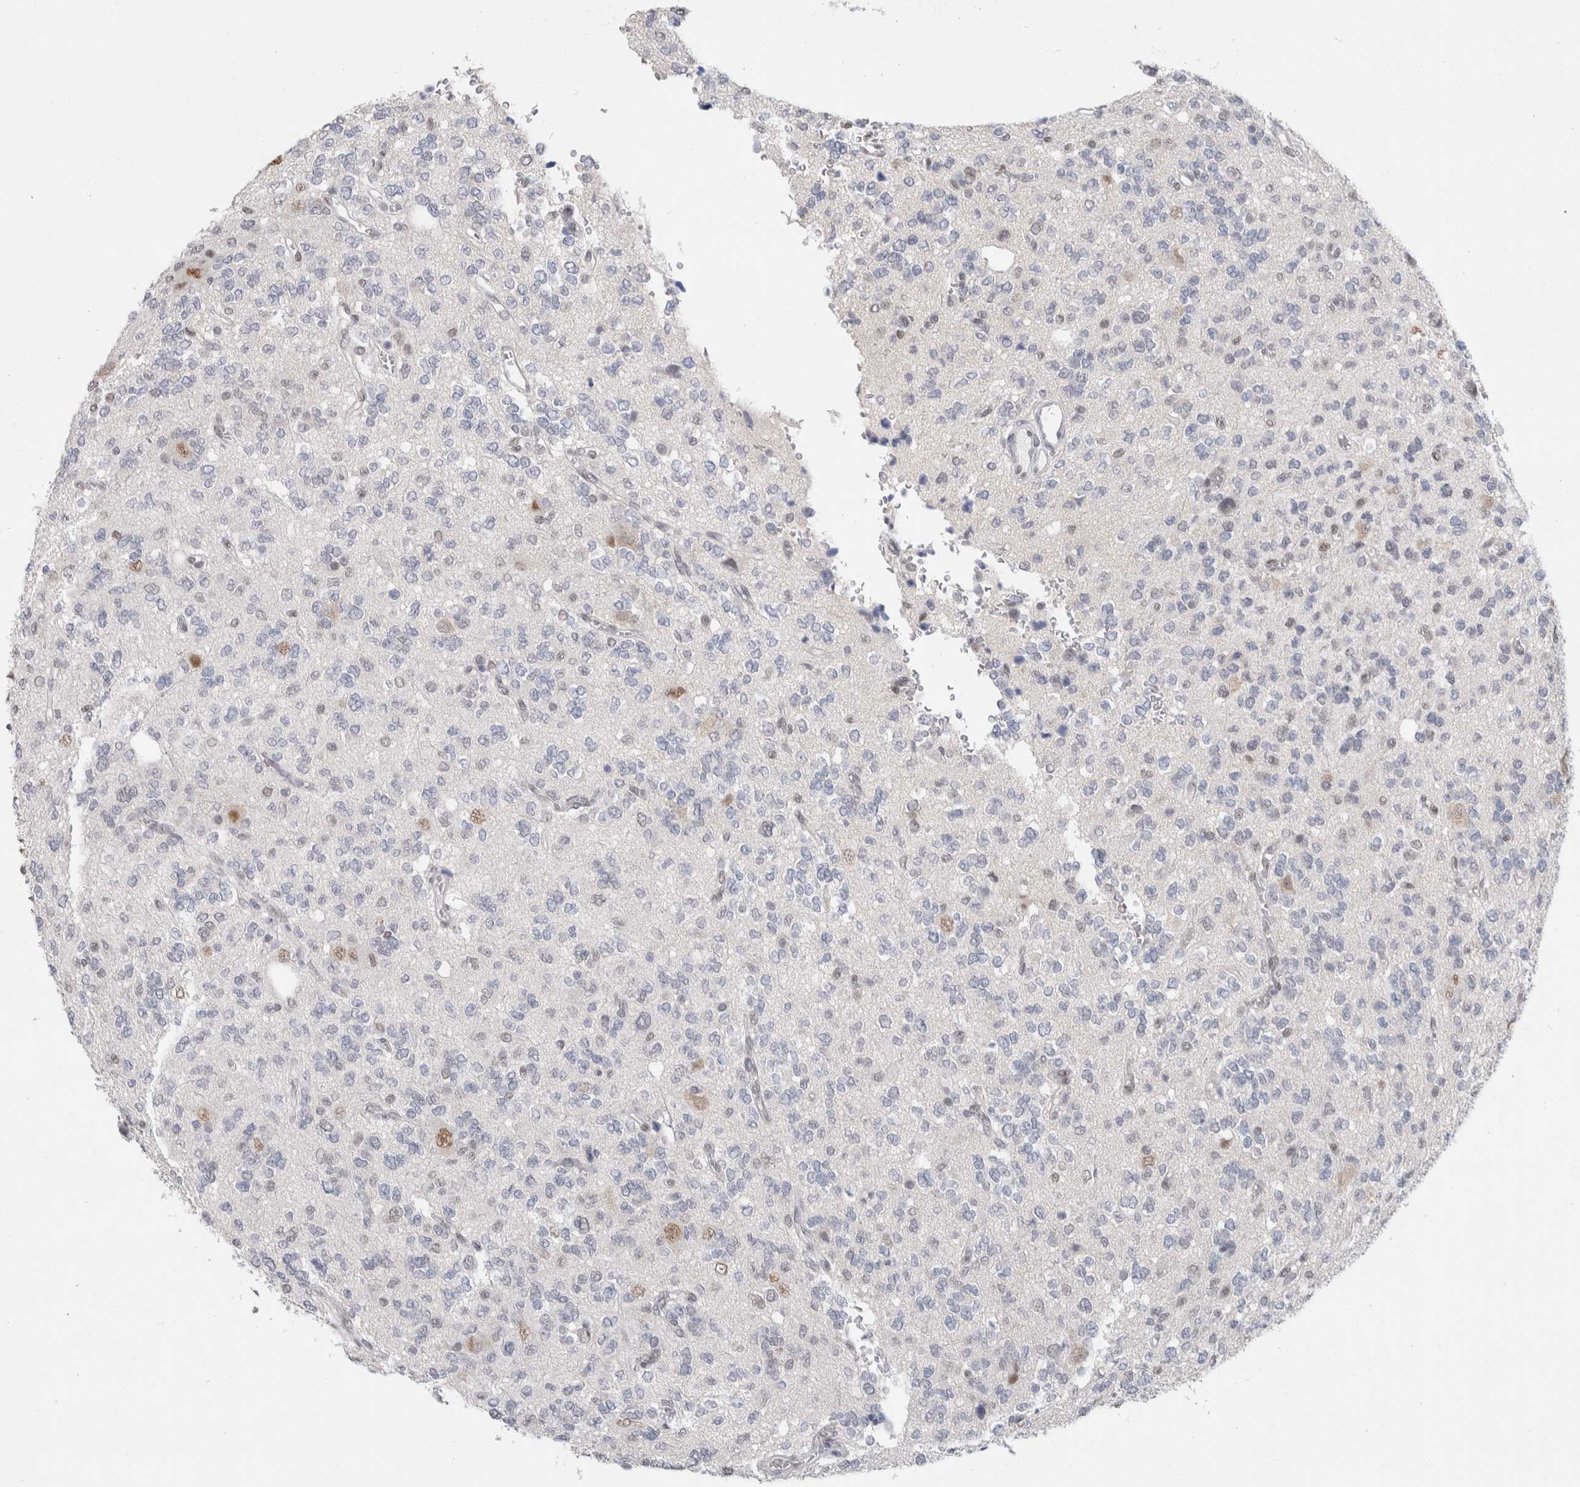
{"staining": {"intensity": "negative", "quantity": "none", "location": "none"}, "tissue": "glioma", "cell_type": "Tumor cells", "image_type": "cancer", "snomed": [{"axis": "morphology", "description": "Glioma, malignant, Low grade"}, {"axis": "topography", "description": "Brain"}], "caption": "A histopathology image of glioma stained for a protein exhibits no brown staining in tumor cells. (Brightfield microscopy of DAB IHC at high magnification).", "gene": "PRMT1", "patient": {"sex": "male", "age": 38}}